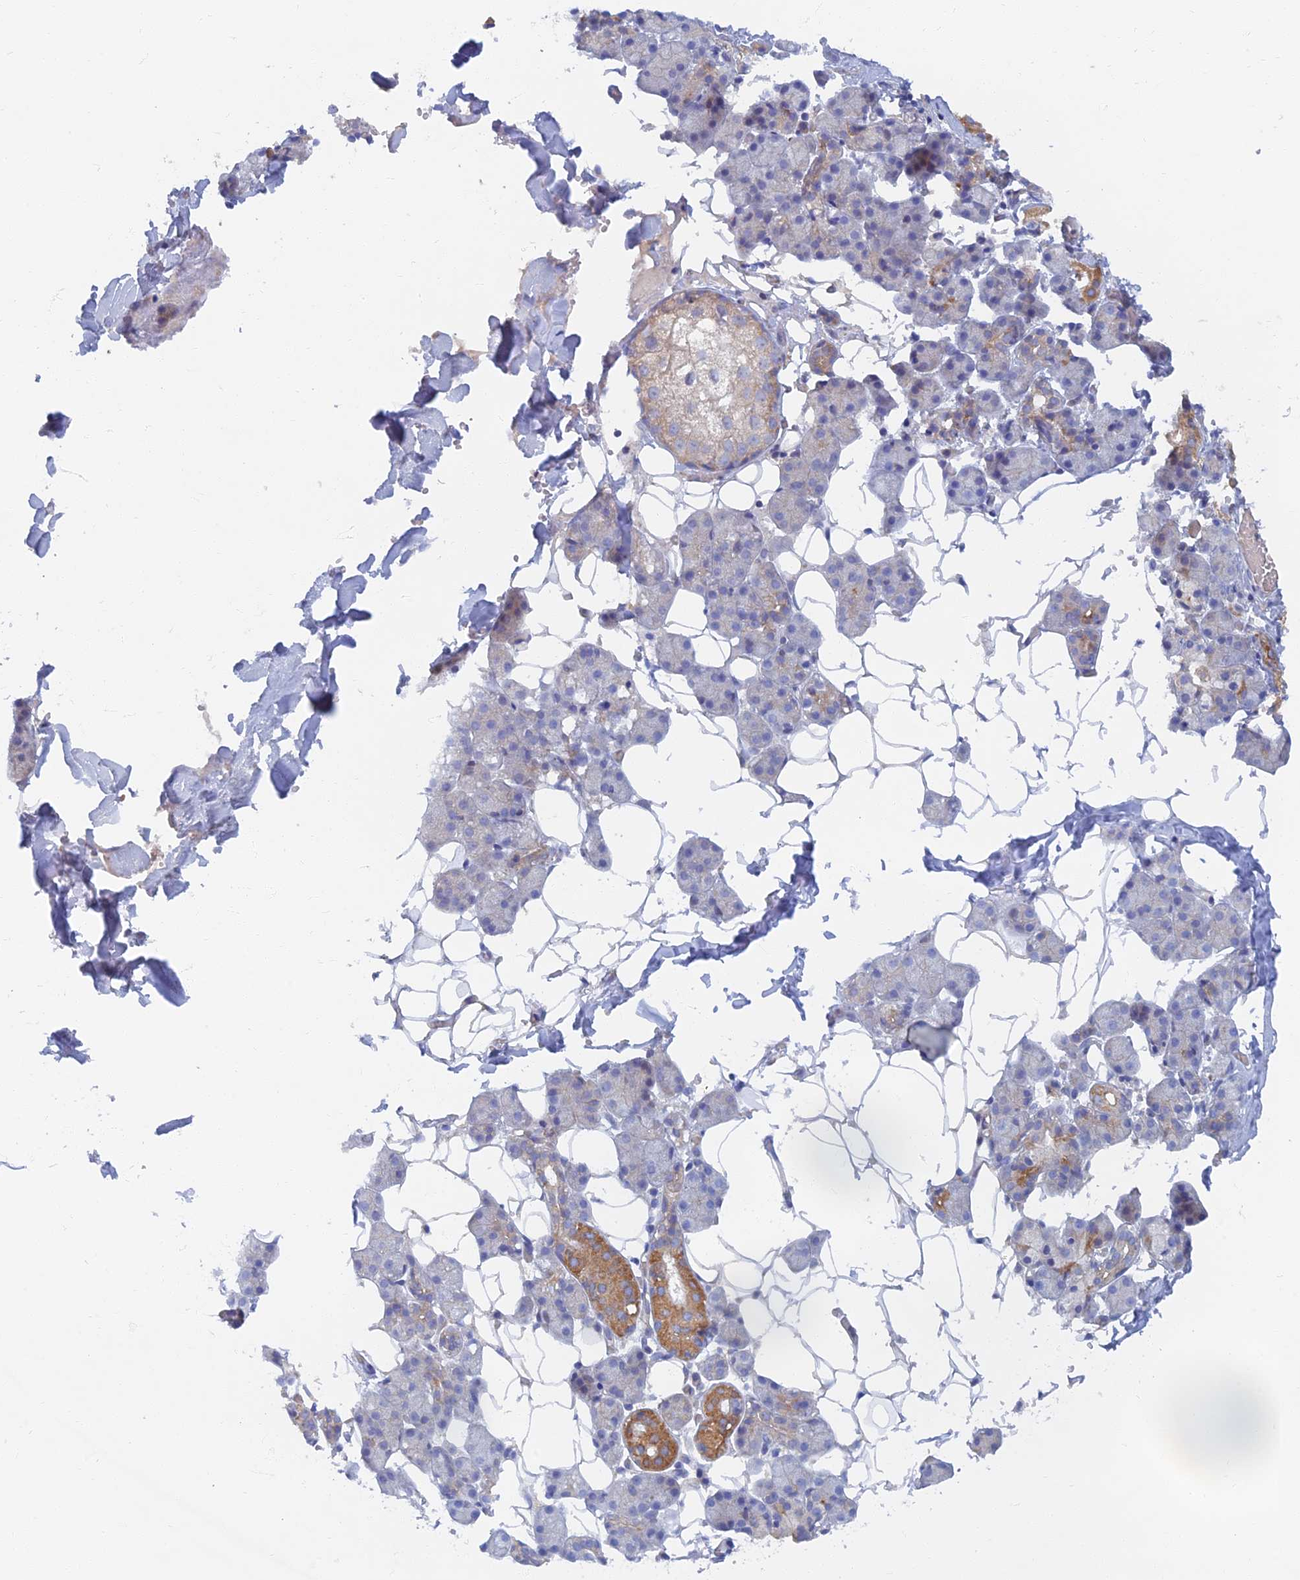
{"staining": {"intensity": "moderate", "quantity": "<25%", "location": "cytoplasmic/membranous"}, "tissue": "salivary gland", "cell_type": "Glandular cells", "image_type": "normal", "snomed": [{"axis": "morphology", "description": "Normal tissue, NOS"}, {"axis": "topography", "description": "Salivary gland"}], "caption": "Immunohistochemical staining of unremarkable salivary gland demonstrates moderate cytoplasmic/membranous protein expression in about <25% of glandular cells.", "gene": "TMEM44", "patient": {"sex": "female", "age": 33}}